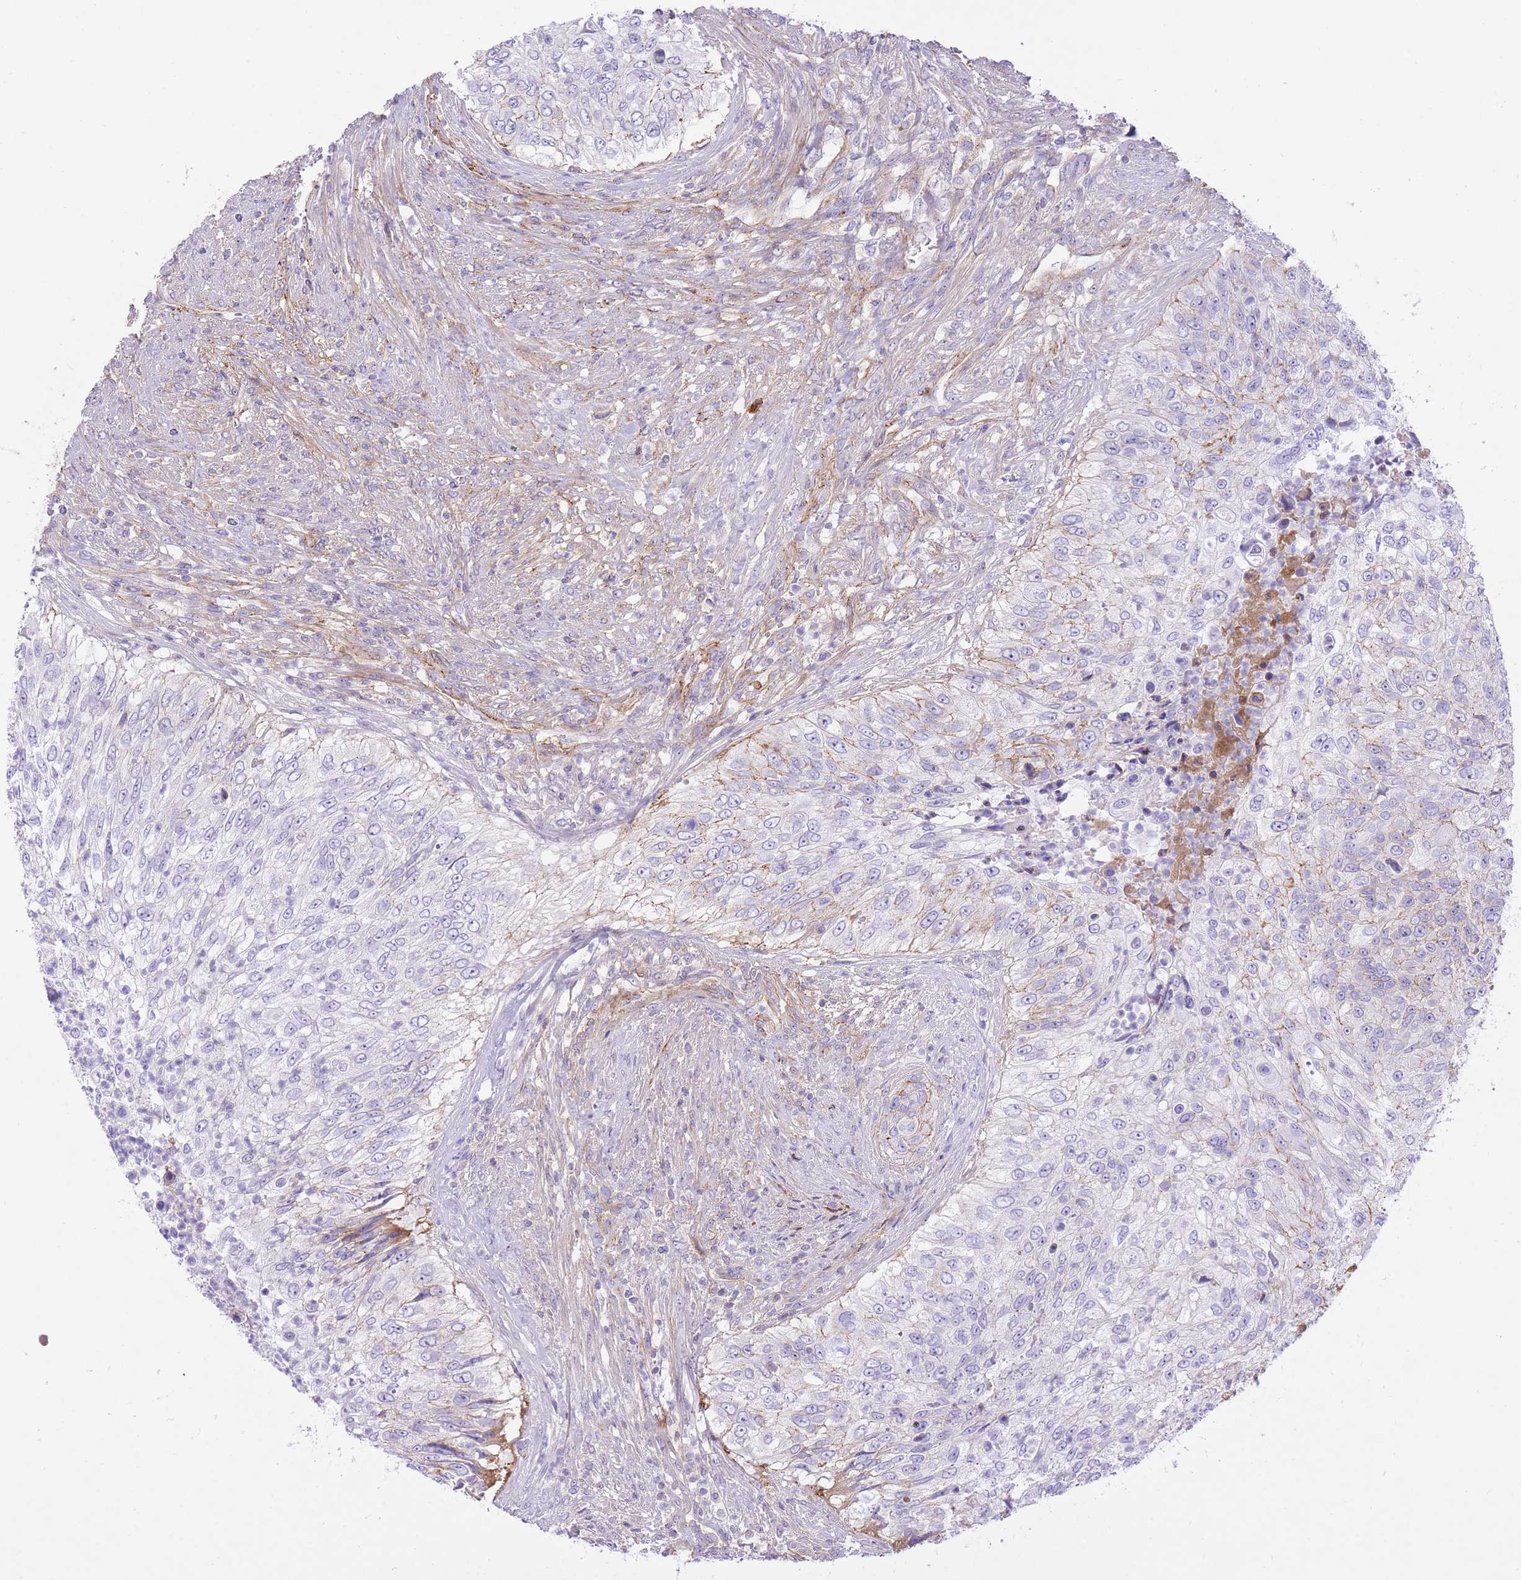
{"staining": {"intensity": "negative", "quantity": "none", "location": "none"}, "tissue": "urothelial cancer", "cell_type": "Tumor cells", "image_type": "cancer", "snomed": [{"axis": "morphology", "description": "Urothelial carcinoma, High grade"}, {"axis": "topography", "description": "Urinary bladder"}], "caption": "DAB immunohistochemical staining of human urothelial cancer demonstrates no significant expression in tumor cells.", "gene": "HRG", "patient": {"sex": "female", "age": 60}}